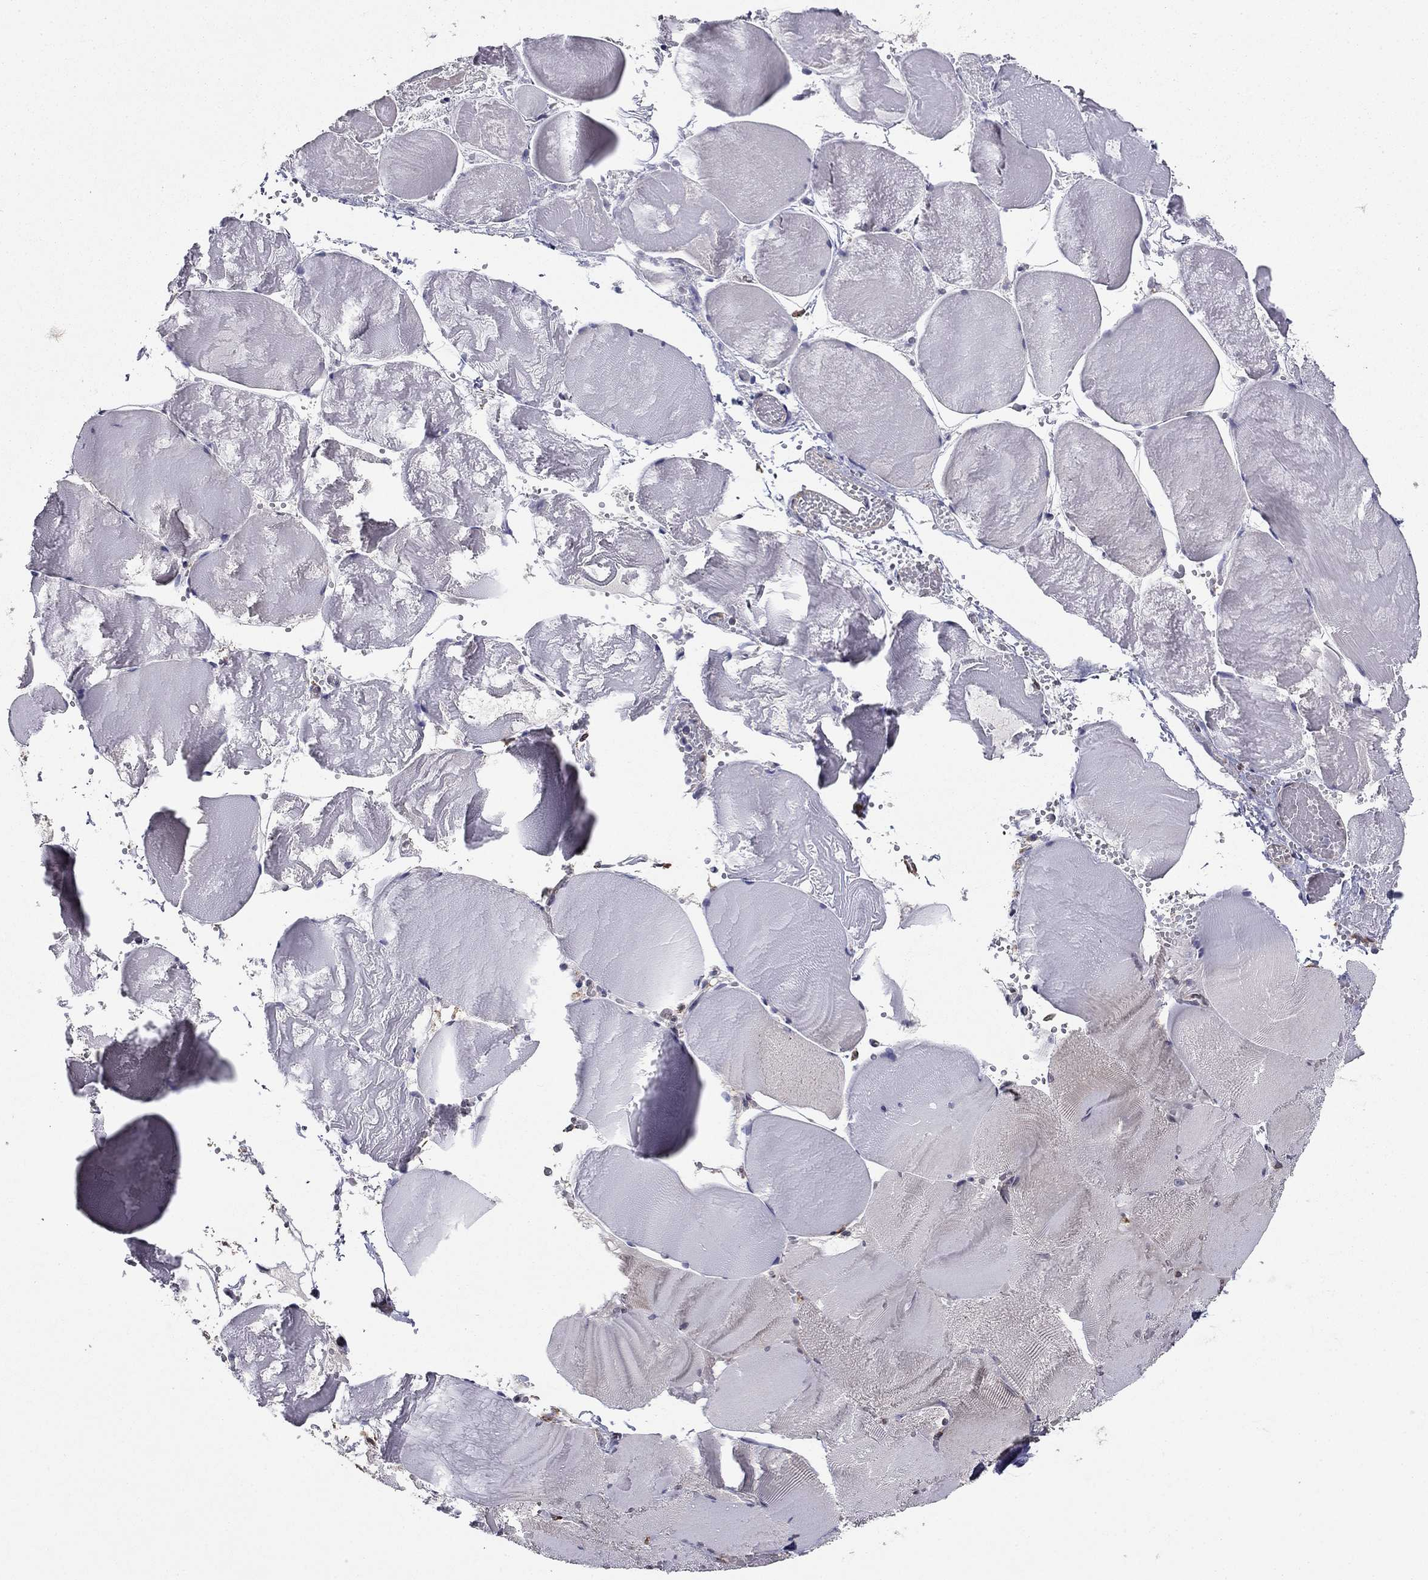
{"staining": {"intensity": "negative", "quantity": "none", "location": "none"}, "tissue": "skeletal muscle", "cell_type": "Myocytes", "image_type": "normal", "snomed": [{"axis": "morphology", "description": "Normal tissue, NOS"}, {"axis": "morphology", "description": "Malignant melanoma, Metastatic site"}, {"axis": "topography", "description": "Skeletal muscle"}], "caption": "DAB immunohistochemical staining of benign human skeletal muscle shows no significant expression in myocytes.", "gene": "NKIRAS1", "patient": {"sex": "male", "age": 50}}